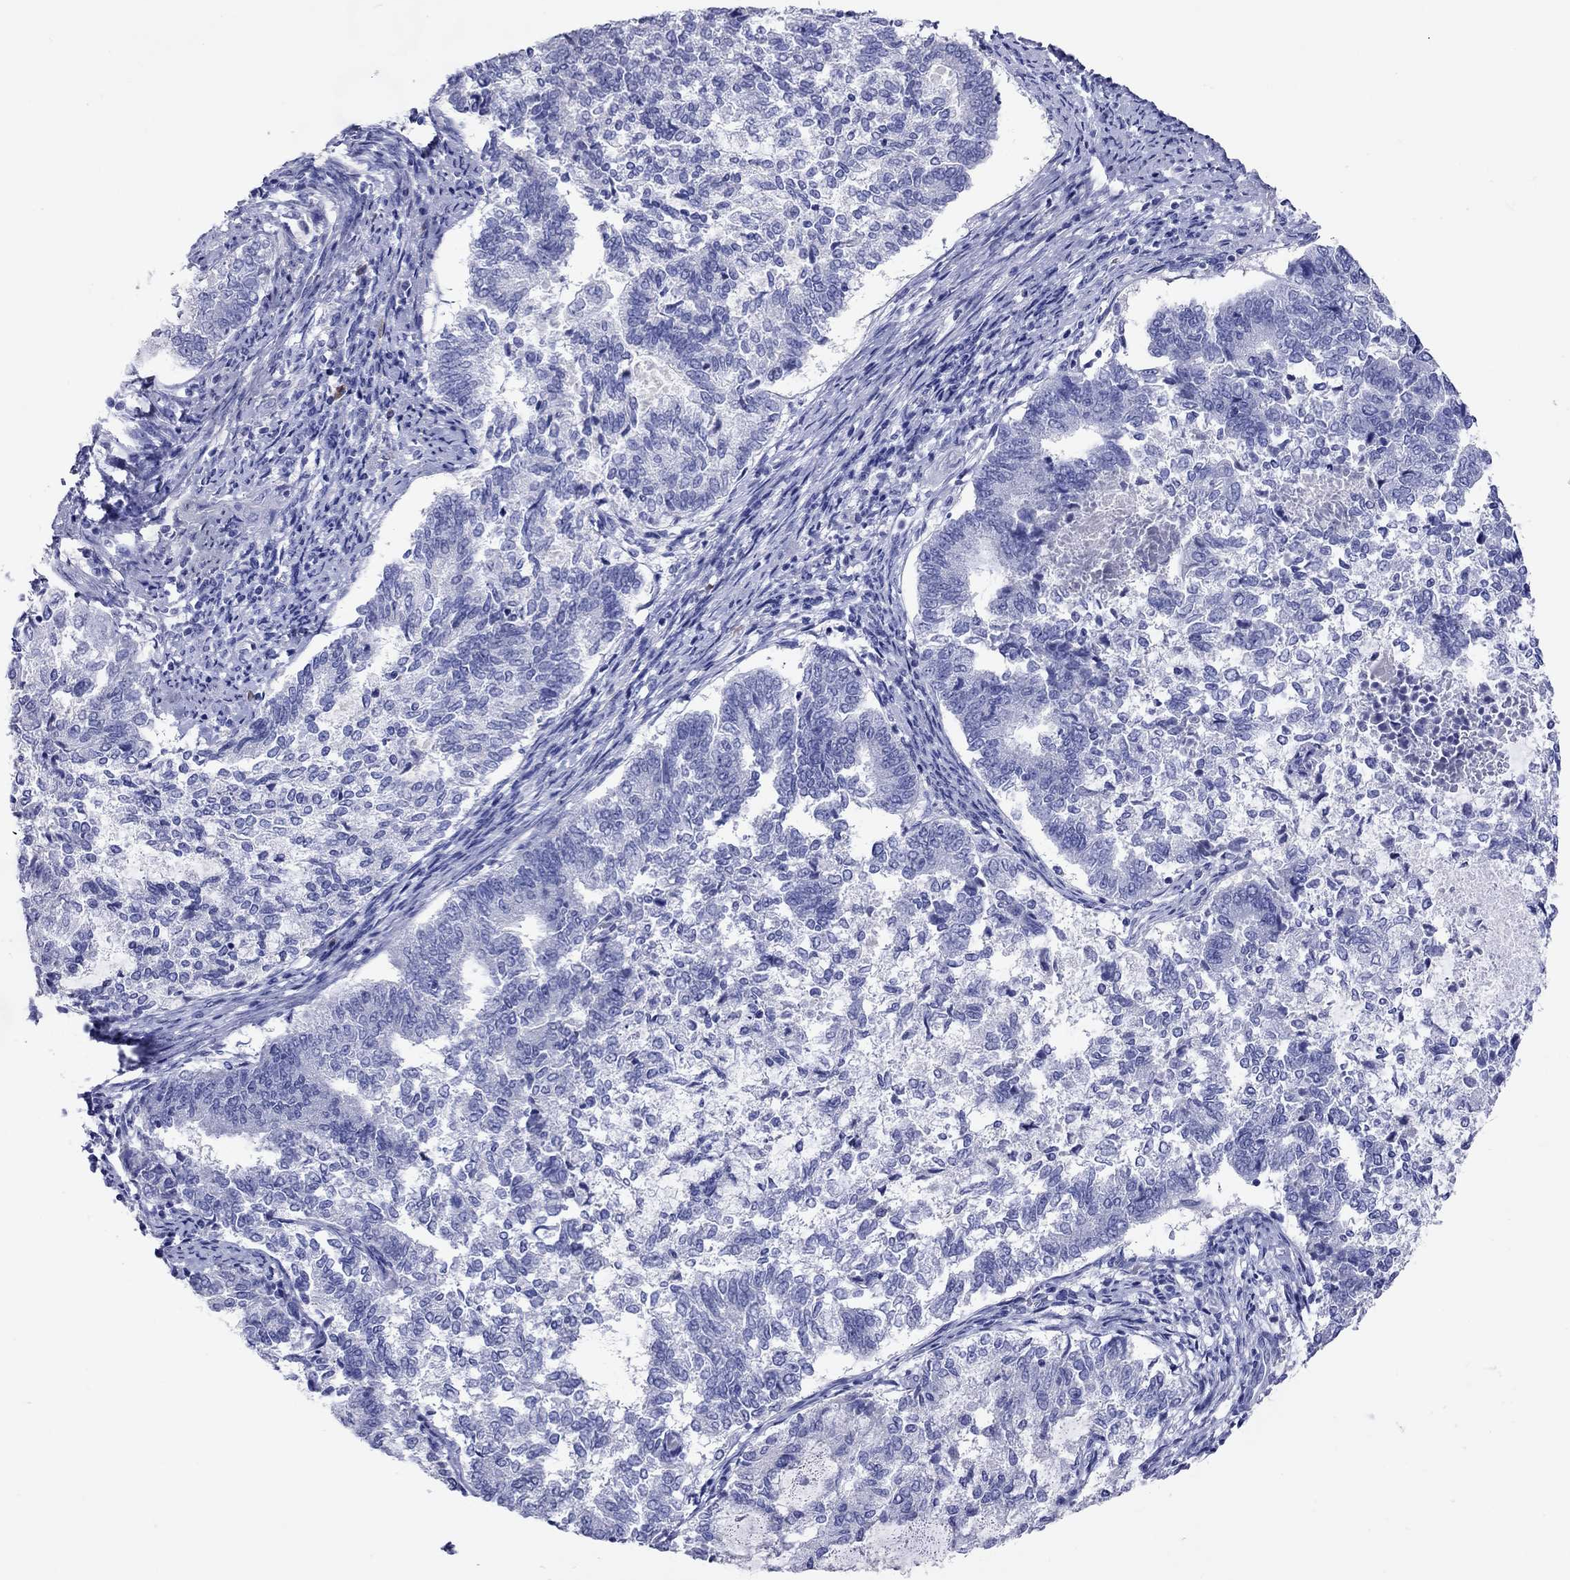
{"staining": {"intensity": "negative", "quantity": "none", "location": "none"}, "tissue": "endometrial cancer", "cell_type": "Tumor cells", "image_type": "cancer", "snomed": [{"axis": "morphology", "description": "Adenocarcinoma, NOS"}, {"axis": "topography", "description": "Endometrium"}], "caption": "Human endometrial cancer stained for a protein using immunohistochemistry displays no staining in tumor cells.", "gene": "CALHM1", "patient": {"sex": "female", "age": 65}}